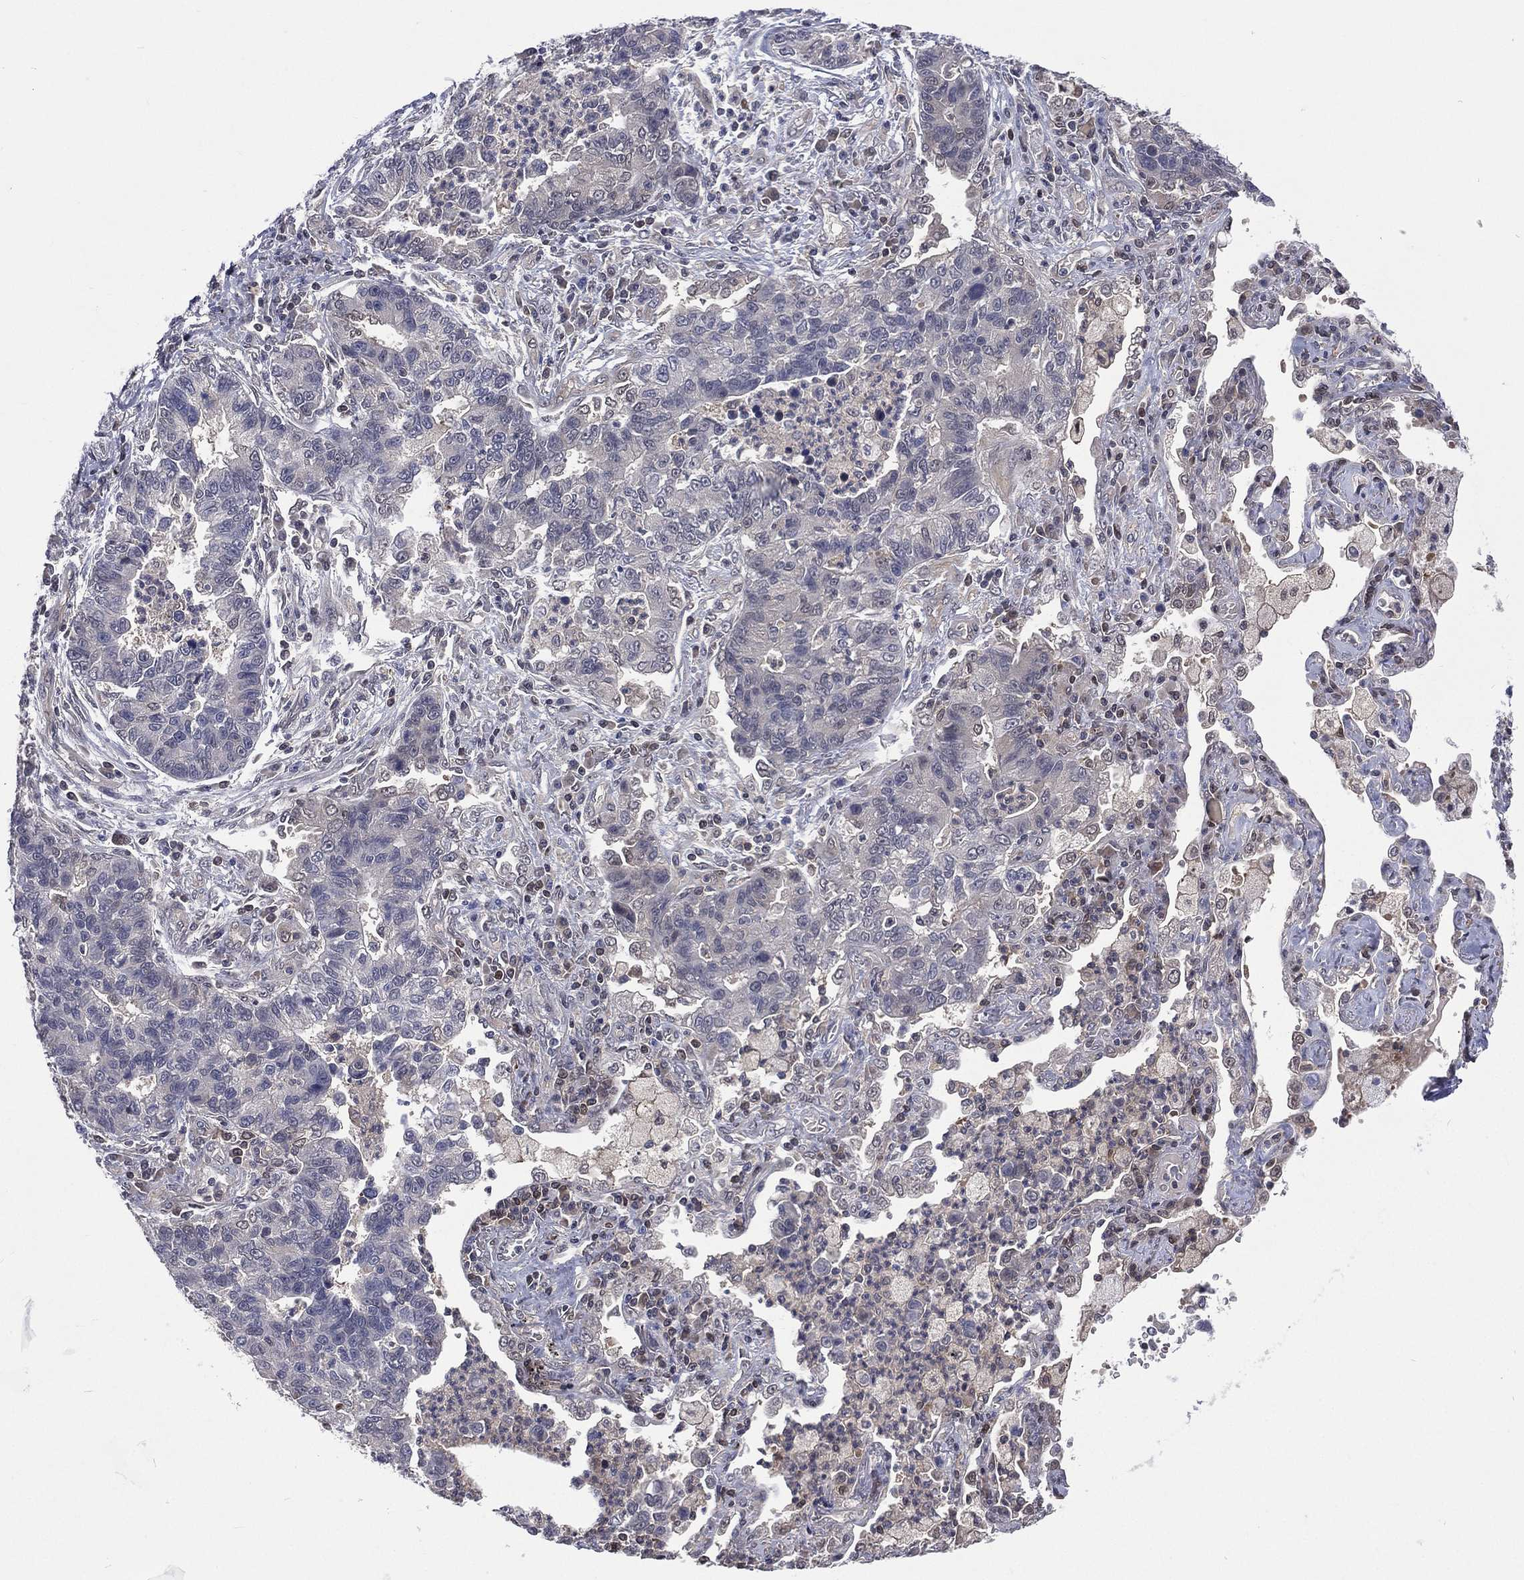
{"staining": {"intensity": "negative", "quantity": "none", "location": "none"}, "tissue": "lung cancer", "cell_type": "Tumor cells", "image_type": "cancer", "snomed": [{"axis": "morphology", "description": "Adenocarcinoma, NOS"}, {"axis": "topography", "description": "Lung"}], "caption": "Lung cancer (adenocarcinoma) stained for a protein using immunohistochemistry (IHC) exhibits no expression tumor cells.", "gene": "MTAP", "patient": {"sex": "female", "age": 57}}